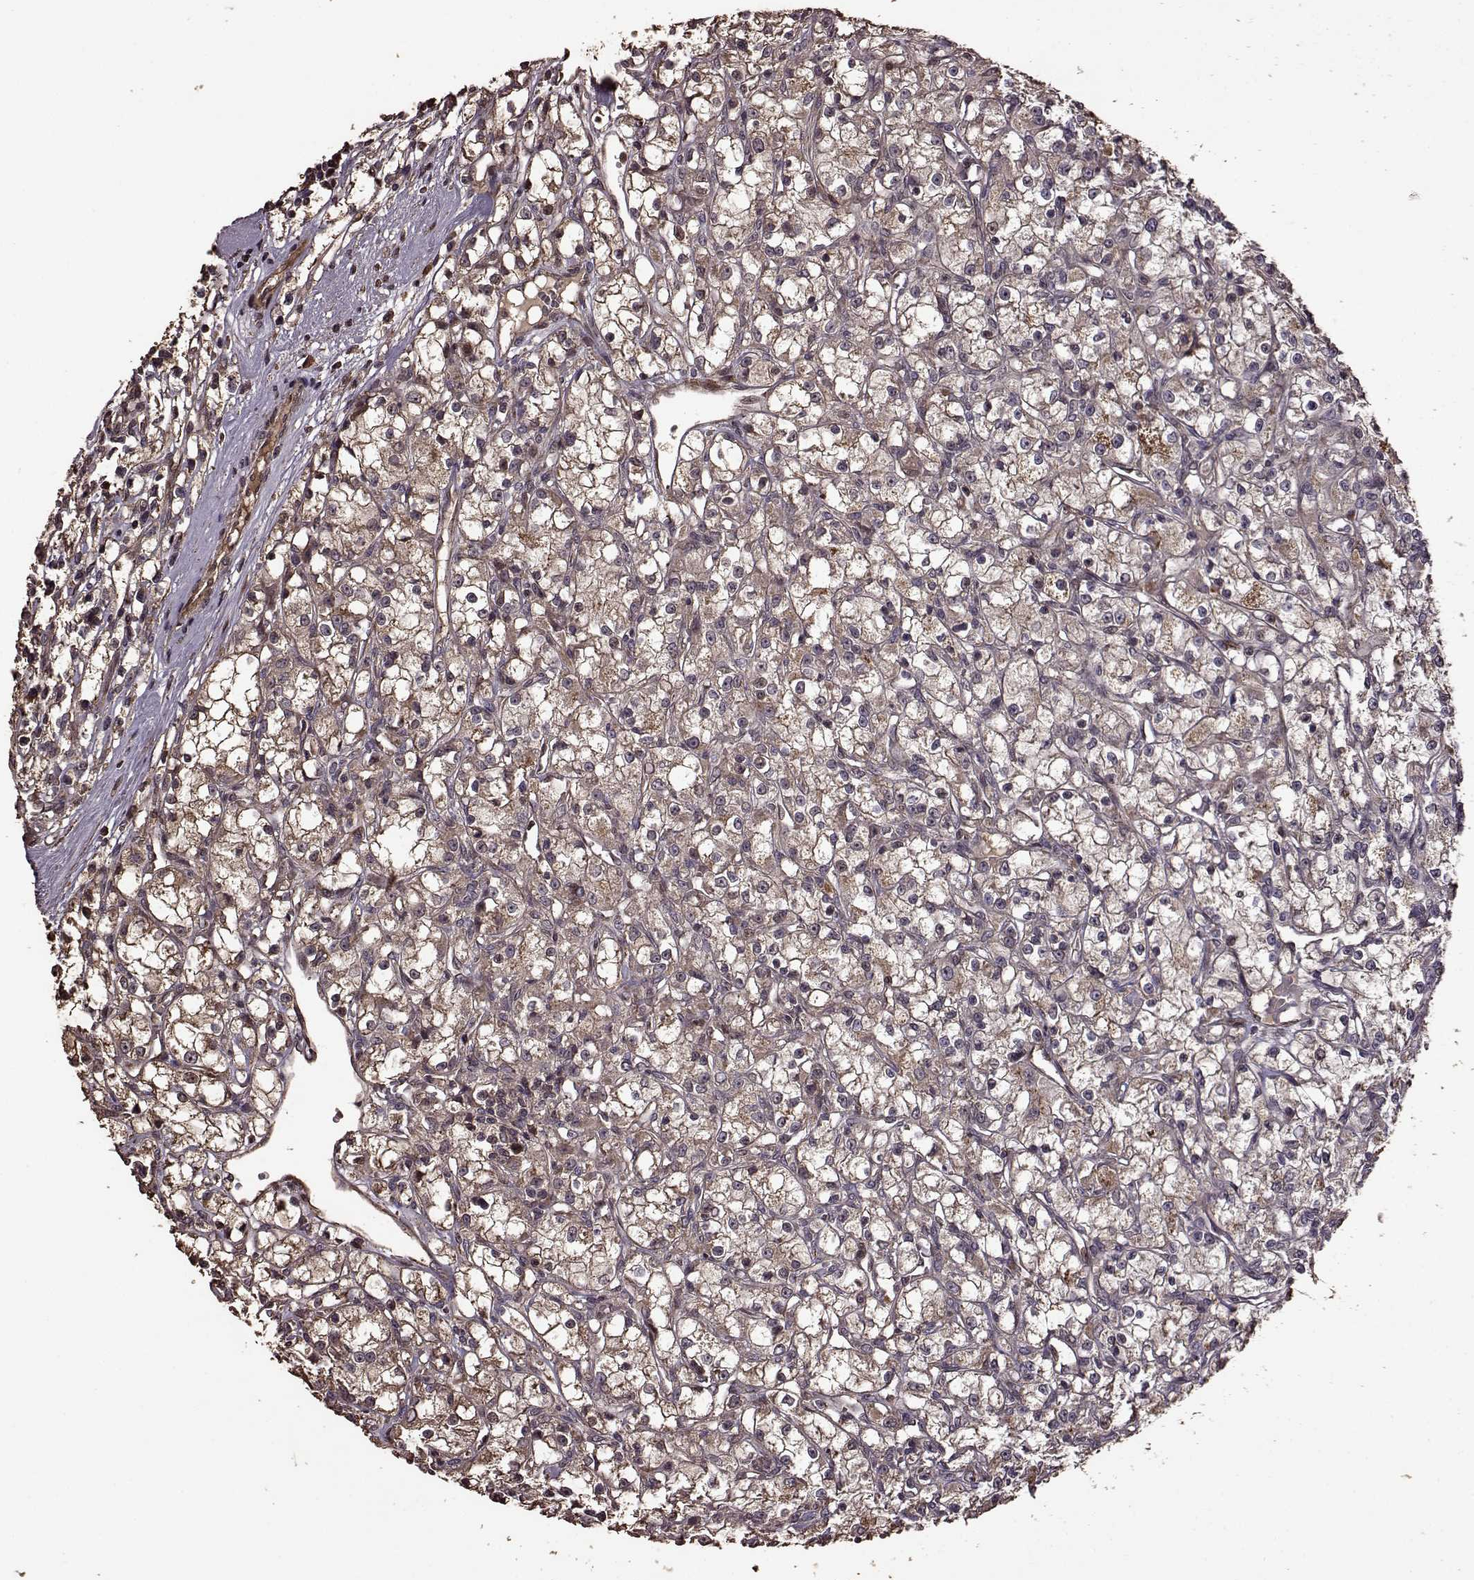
{"staining": {"intensity": "weak", "quantity": "<25%", "location": "cytoplasmic/membranous"}, "tissue": "renal cancer", "cell_type": "Tumor cells", "image_type": "cancer", "snomed": [{"axis": "morphology", "description": "Adenocarcinoma, NOS"}, {"axis": "topography", "description": "Kidney"}], "caption": "This is an immunohistochemistry micrograph of renal adenocarcinoma. There is no expression in tumor cells.", "gene": "FBXW11", "patient": {"sex": "female", "age": 59}}